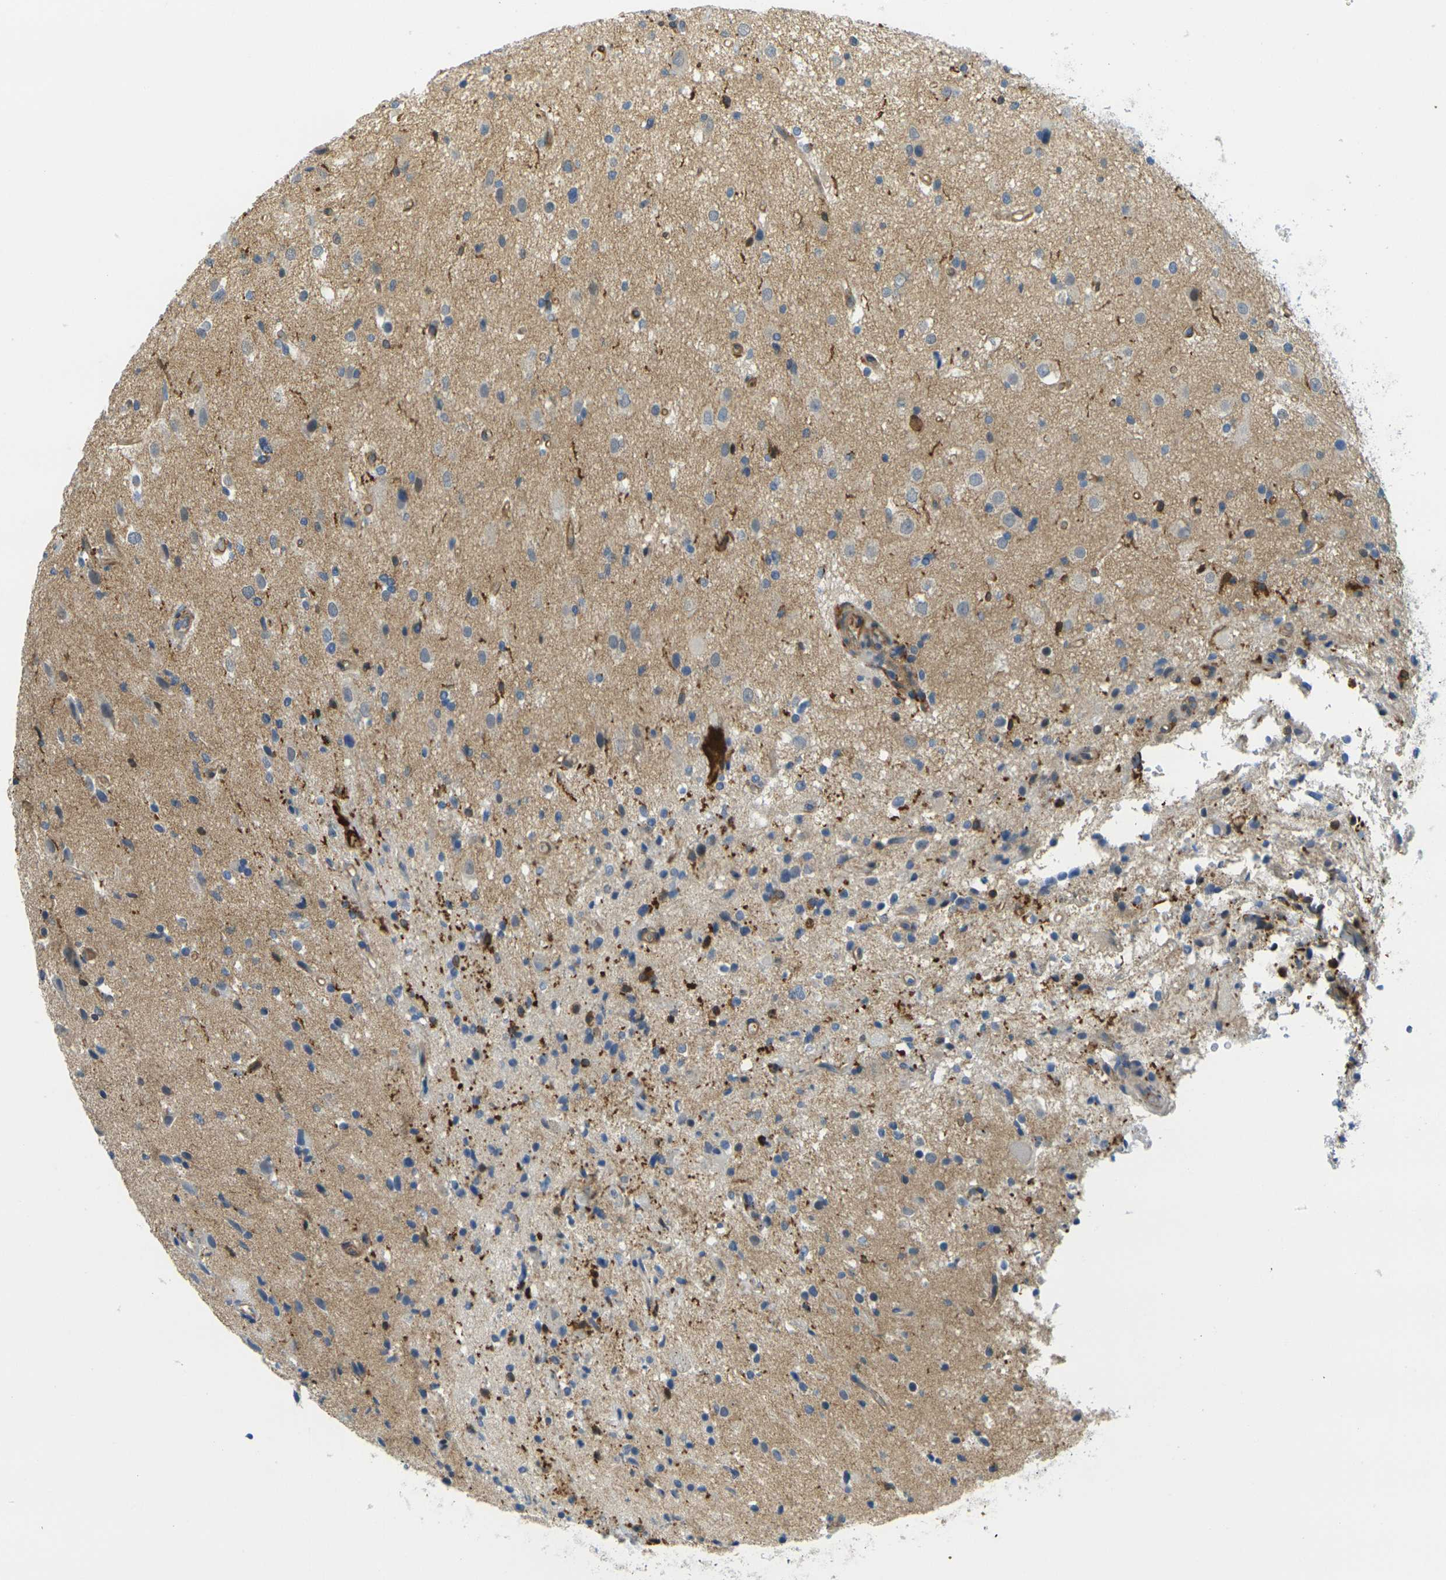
{"staining": {"intensity": "negative", "quantity": "none", "location": "none"}, "tissue": "glioma", "cell_type": "Tumor cells", "image_type": "cancer", "snomed": [{"axis": "morphology", "description": "Glioma, malignant, High grade"}, {"axis": "topography", "description": "Brain"}], "caption": "IHC of human malignant glioma (high-grade) reveals no staining in tumor cells. (Stains: DAB IHC with hematoxylin counter stain, Microscopy: brightfield microscopy at high magnification).", "gene": "LASP1", "patient": {"sex": "male", "age": 33}}